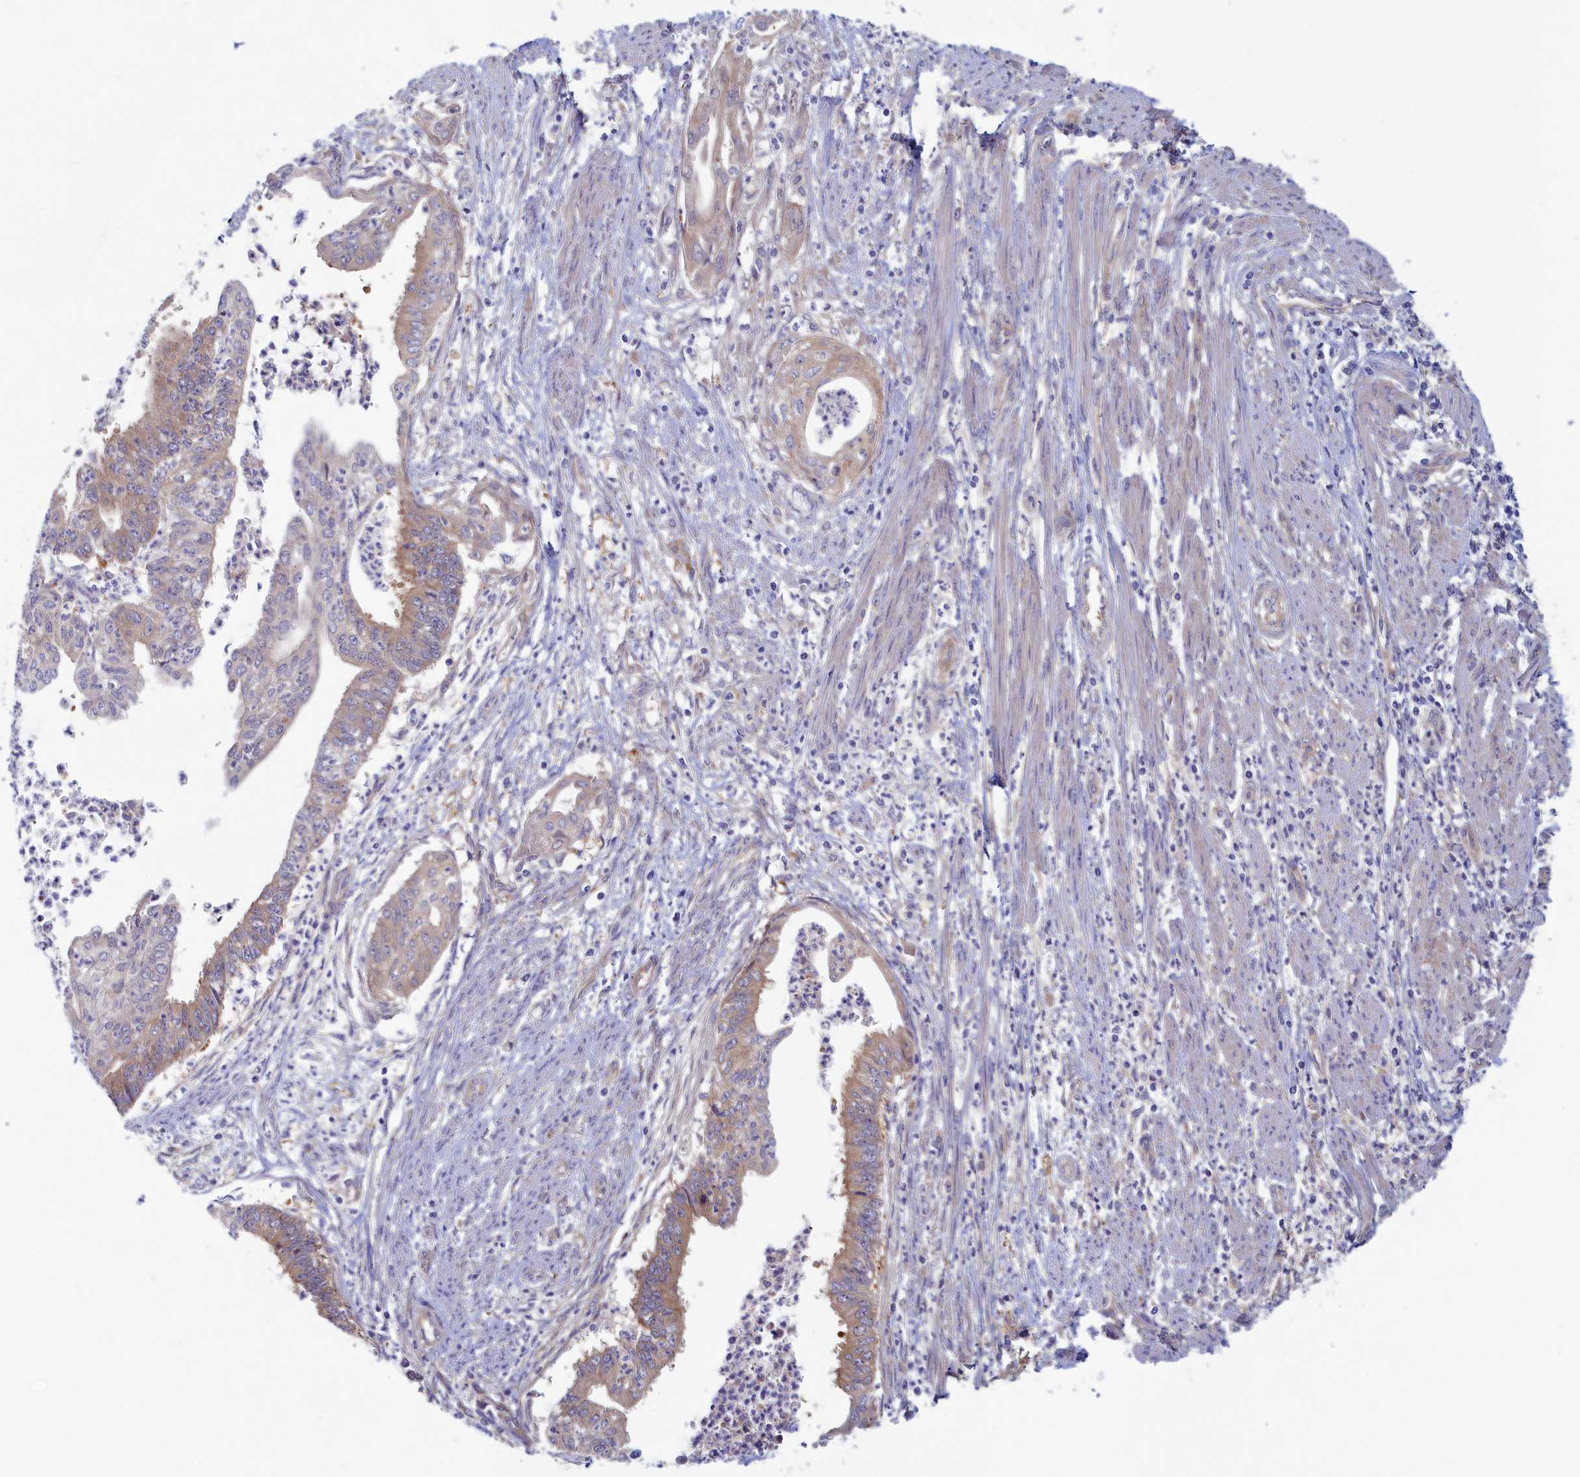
{"staining": {"intensity": "weak", "quantity": "25%-75%", "location": "cytoplasmic/membranous"}, "tissue": "endometrial cancer", "cell_type": "Tumor cells", "image_type": "cancer", "snomed": [{"axis": "morphology", "description": "Adenocarcinoma, NOS"}, {"axis": "topography", "description": "Endometrium"}], "caption": "Weak cytoplasmic/membranous staining for a protein is appreciated in approximately 25%-75% of tumor cells of adenocarcinoma (endometrial) using immunohistochemistry.", "gene": "SYNDIG1L", "patient": {"sex": "female", "age": 73}}